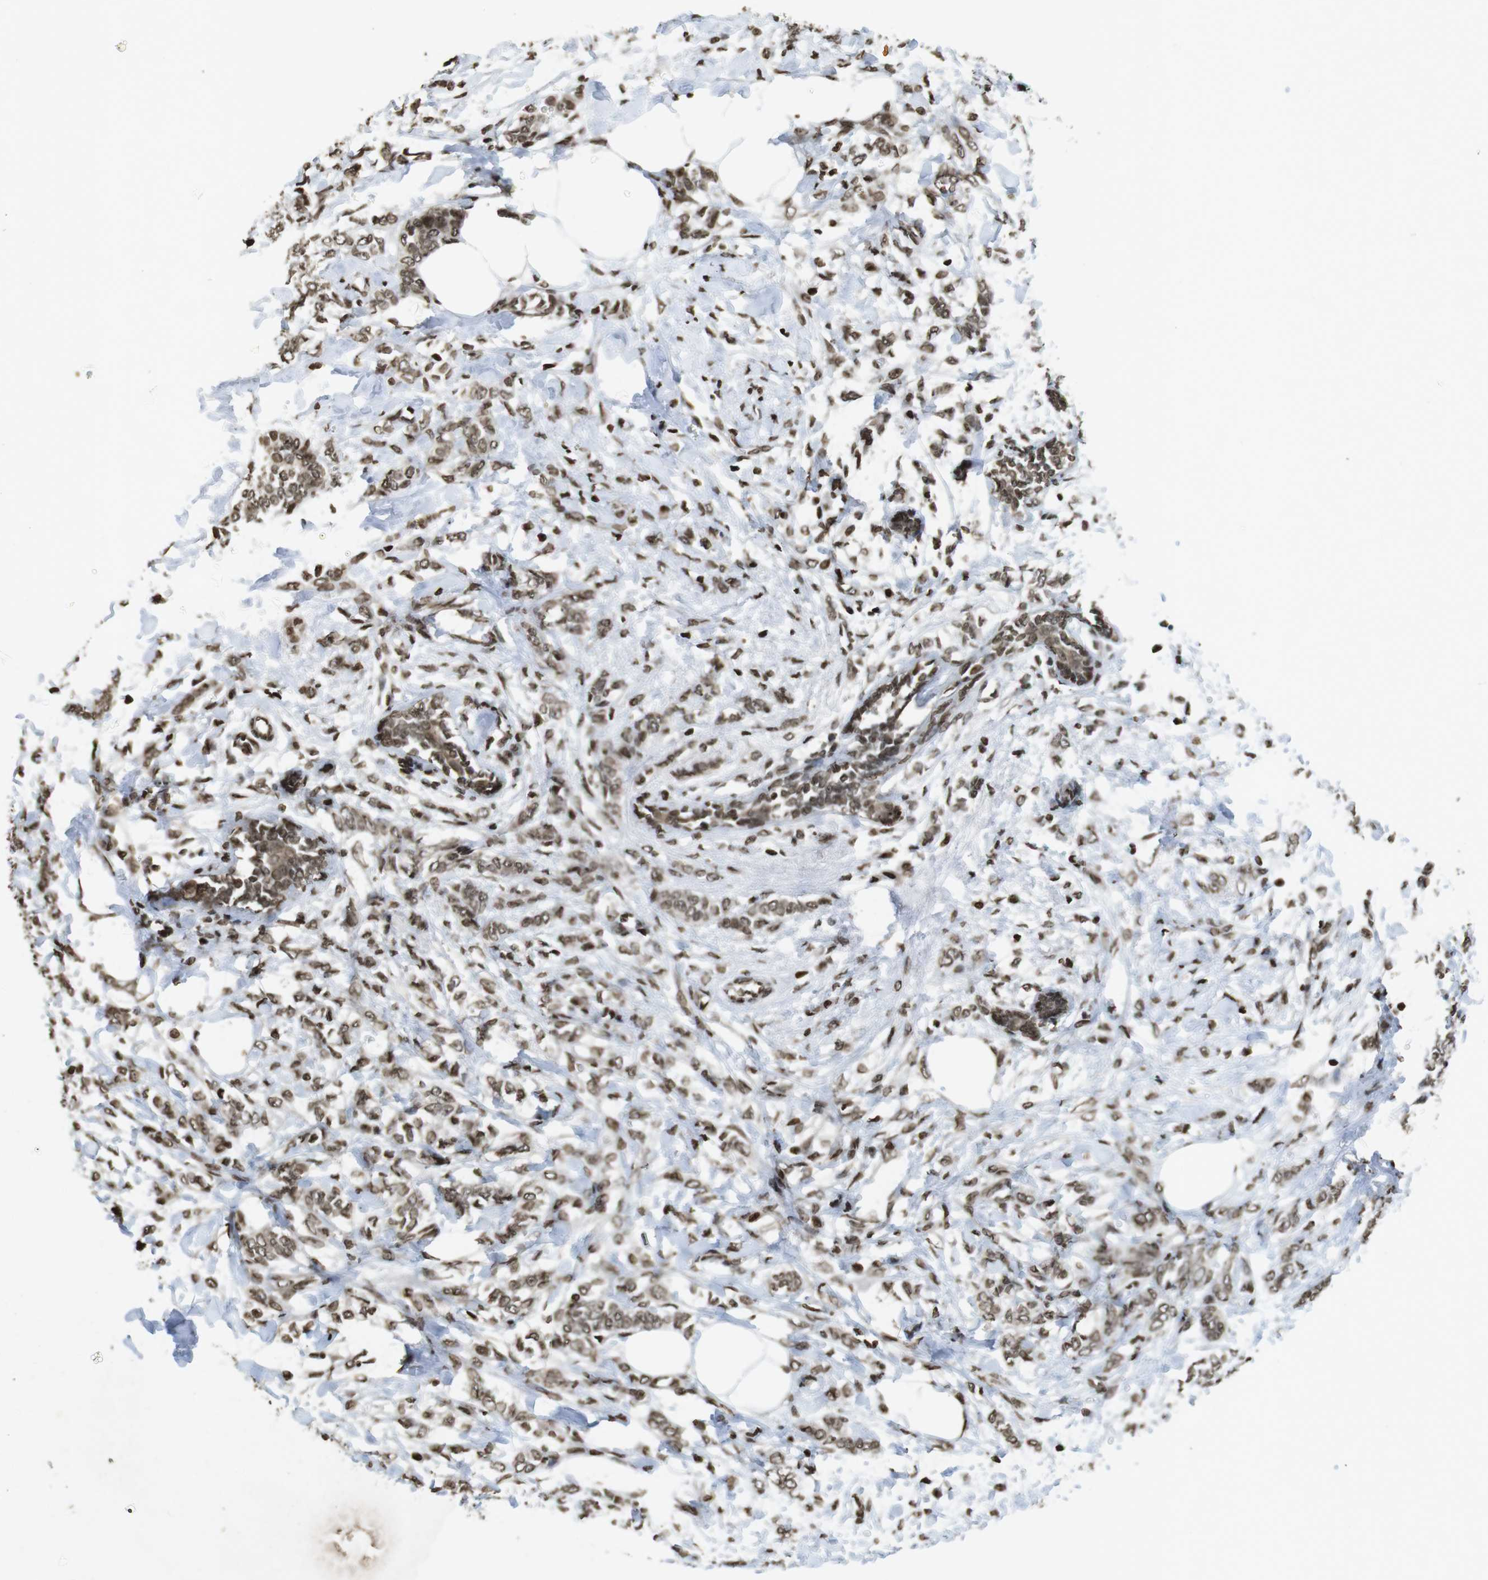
{"staining": {"intensity": "moderate", "quantity": ">75%", "location": "cytoplasmic/membranous,nuclear"}, "tissue": "breast cancer", "cell_type": "Tumor cells", "image_type": "cancer", "snomed": [{"axis": "morphology", "description": "Lobular carcinoma, in situ"}, {"axis": "morphology", "description": "Lobular carcinoma"}, {"axis": "topography", "description": "Breast"}], "caption": "Breast lobular carcinoma stained with a brown dye reveals moderate cytoplasmic/membranous and nuclear positive staining in approximately >75% of tumor cells.", "gene": "FOXA3", "patient": {"sex": "female", "age": 41}}